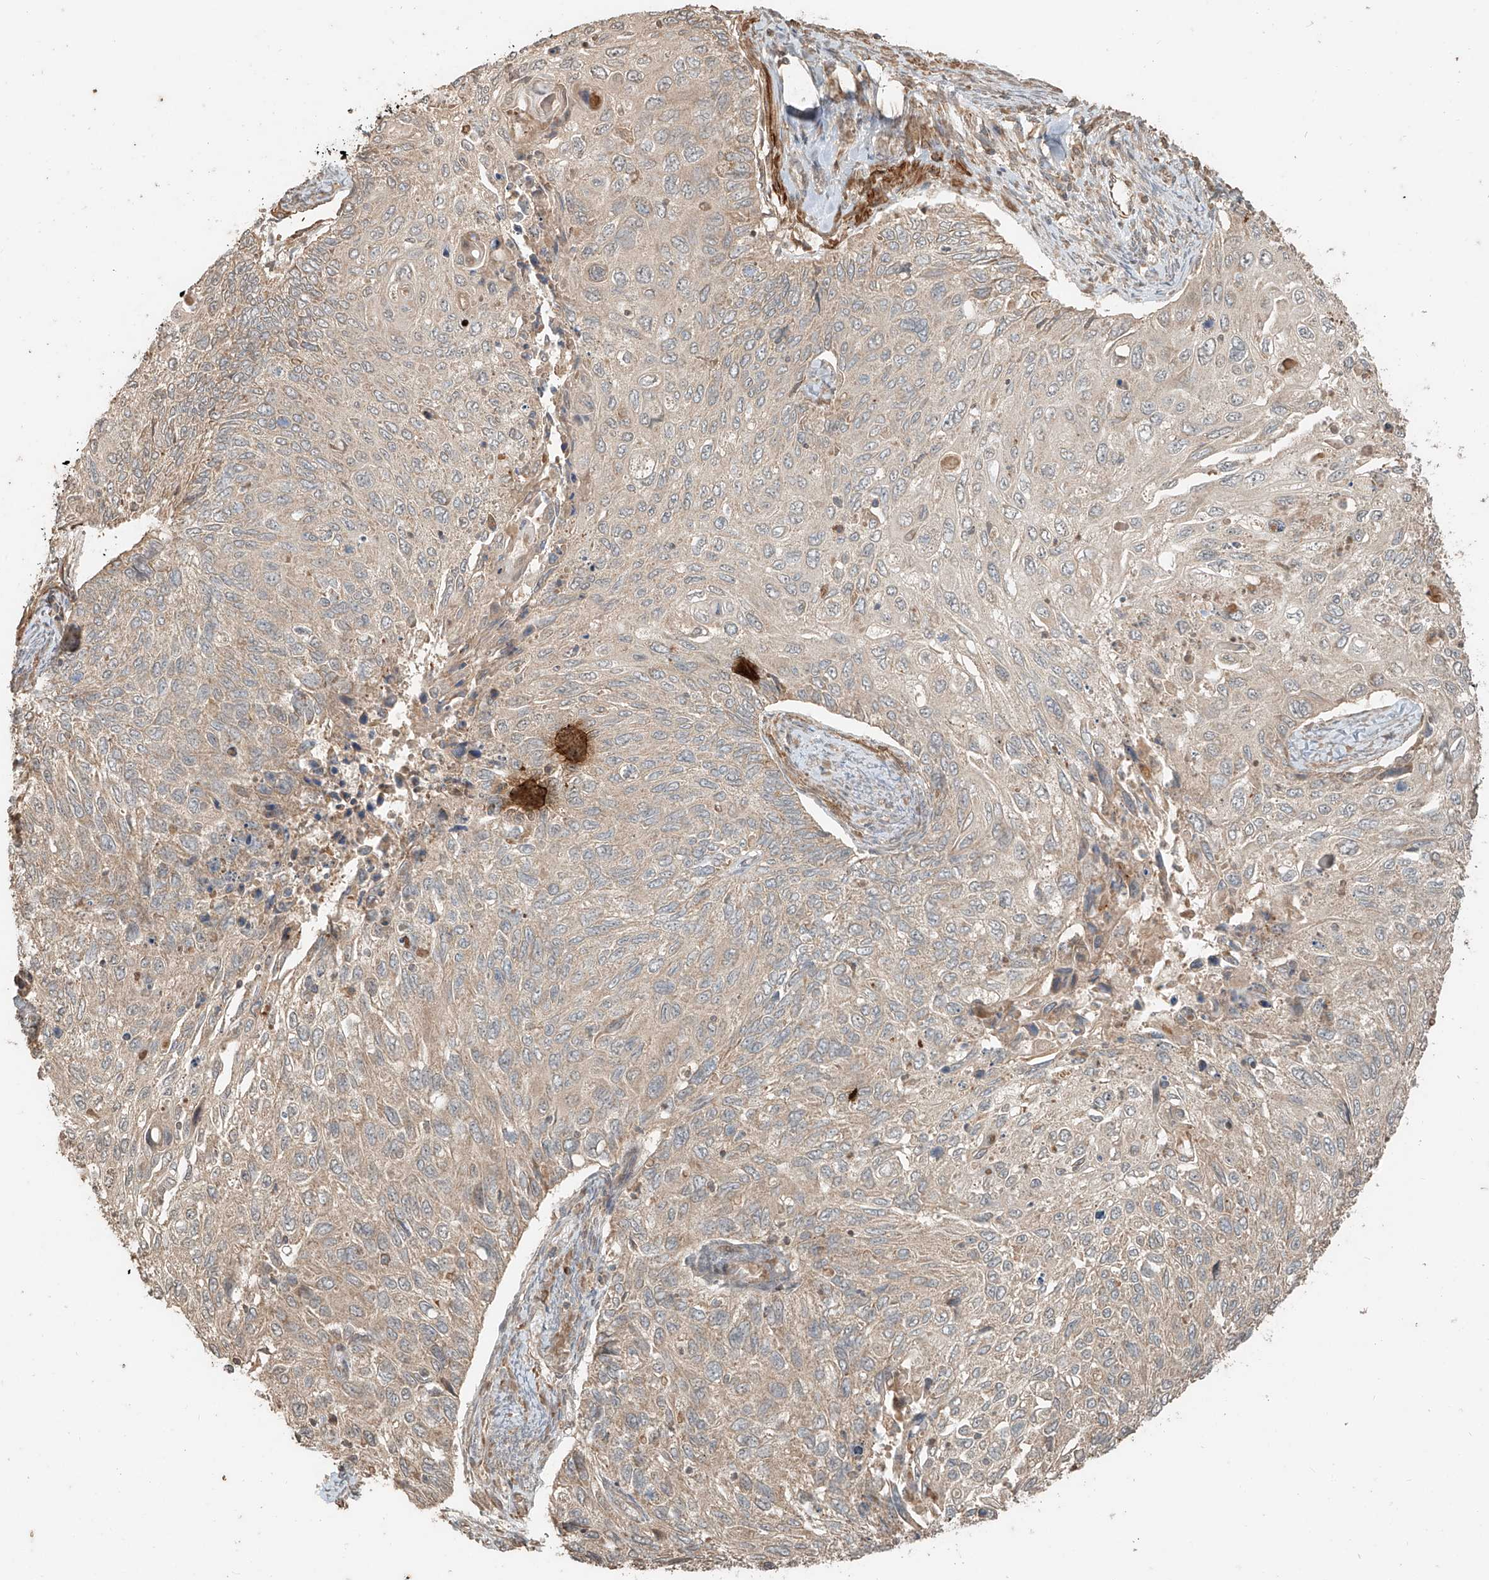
{"staining": {"intensity": "weak", "quantity": "<25%", "location": "cytoplasmic/membranous"}, "tissue": "cervical cancer", "cell_type": "Tumor cells", "image_type": "cancer", "snomed": [{"axis": "morphology", "description": "Squamous cell carcinoma, NOS"}, {"axis": "topography", "description": "Cervix"}], "caption": "Immunohistochemistry image of squamous cell carcinoma (cervical) stained for a protein (brown), which demonstrates no staining in tumor cells.", "gene": "ANKZF1", "patient": {"sex": "female", "age": 70}}